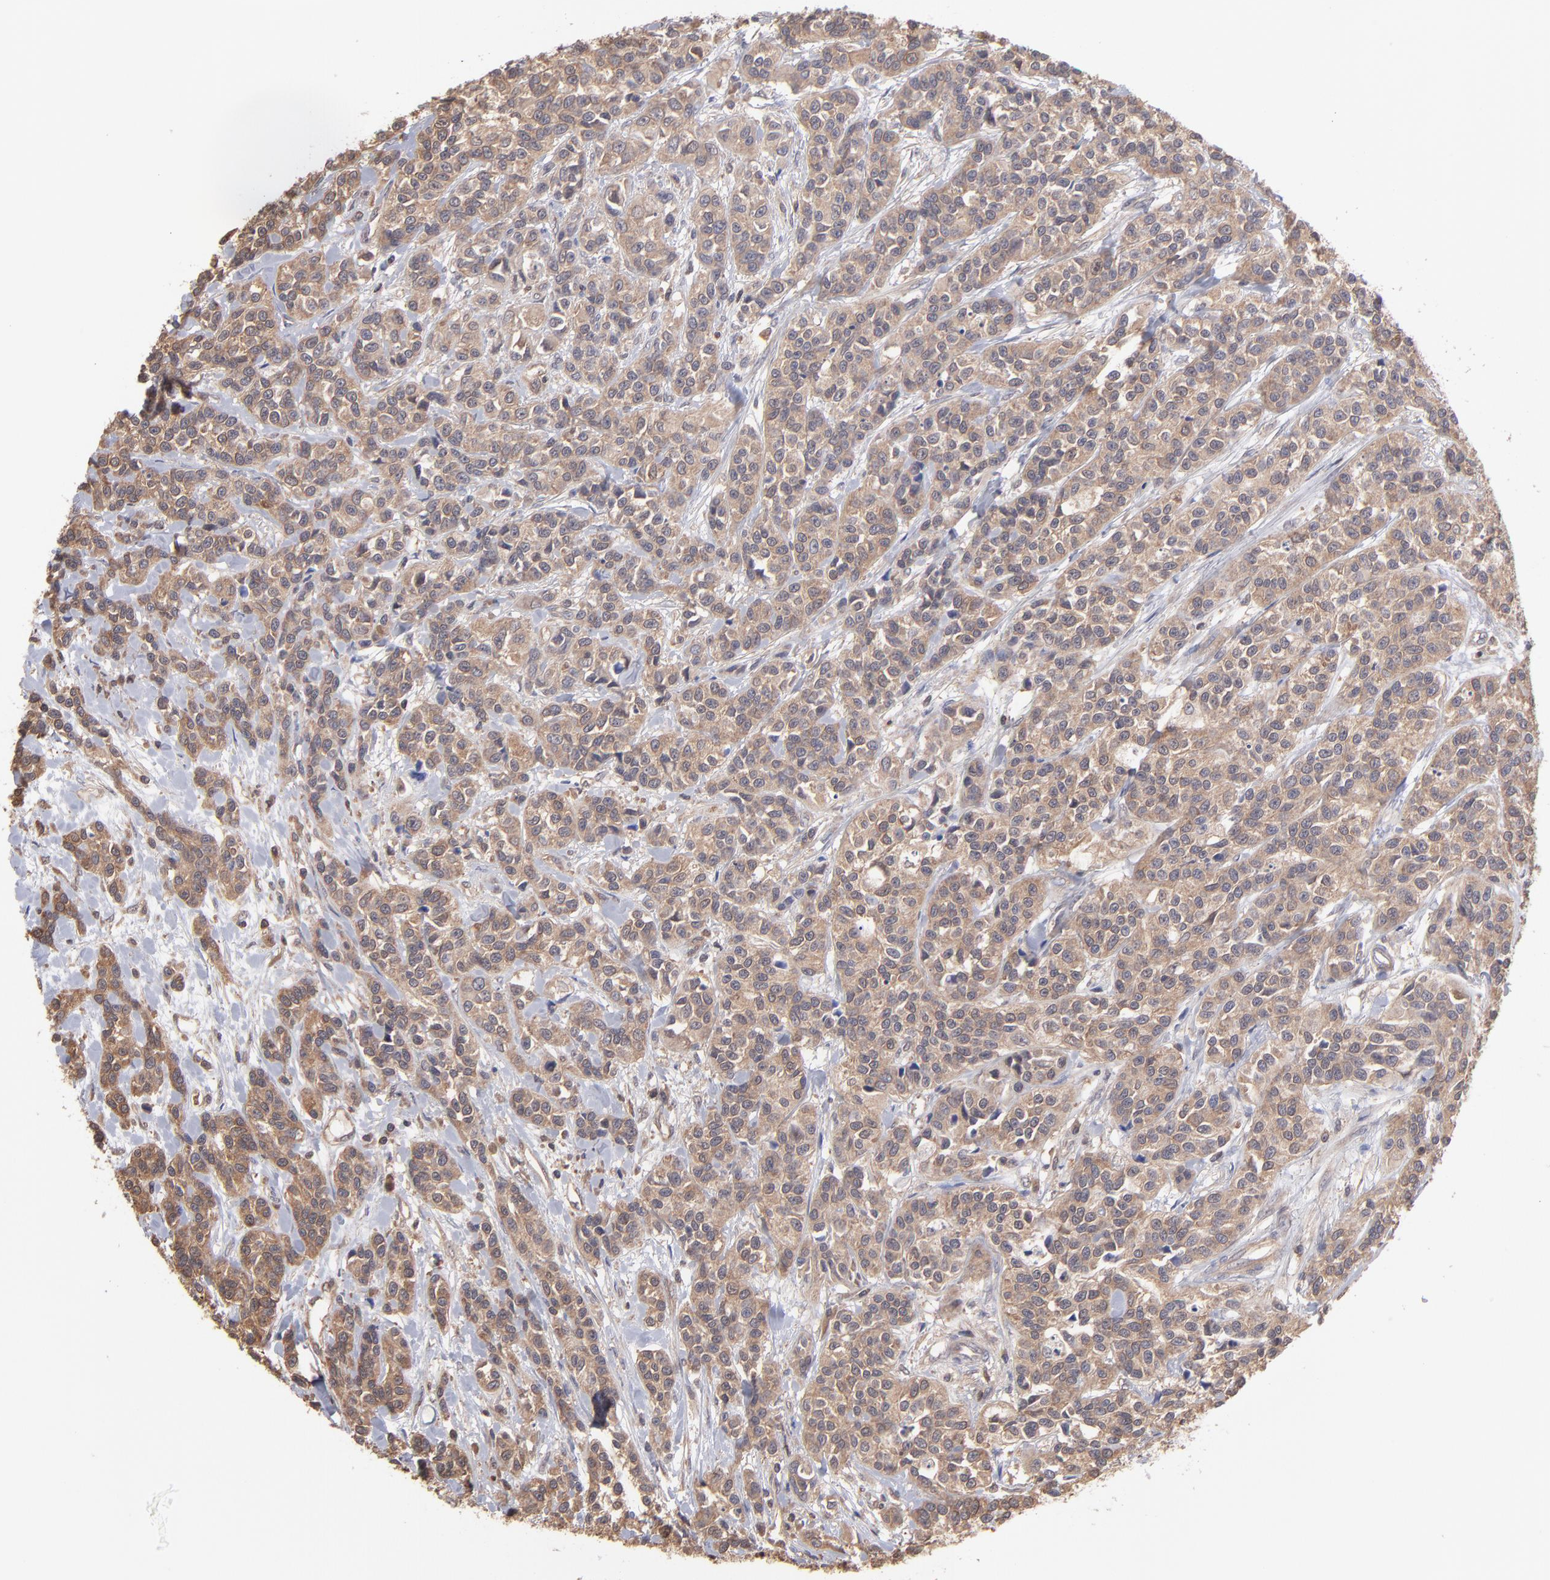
{"staining": {"intensity": "strong", "quantity": ">75%", "location": "cytoplasmic/membranous"}, "tissue": "urothelial cancer", "cell_type": "Tumor cells", "image_type": "cancer", "snomed": [{"axis": "morphology", "description": "Urothelial carcinoma, High grade"}, {"axis": "topography", "description": "Urinary bladder"}], "caption": "High-grade urothelial carcinoma stained with a protein marker displays strong staining in tumor cells.", "gene": "MAP2K2", "patient": {"sex": "female", "age": 81}}